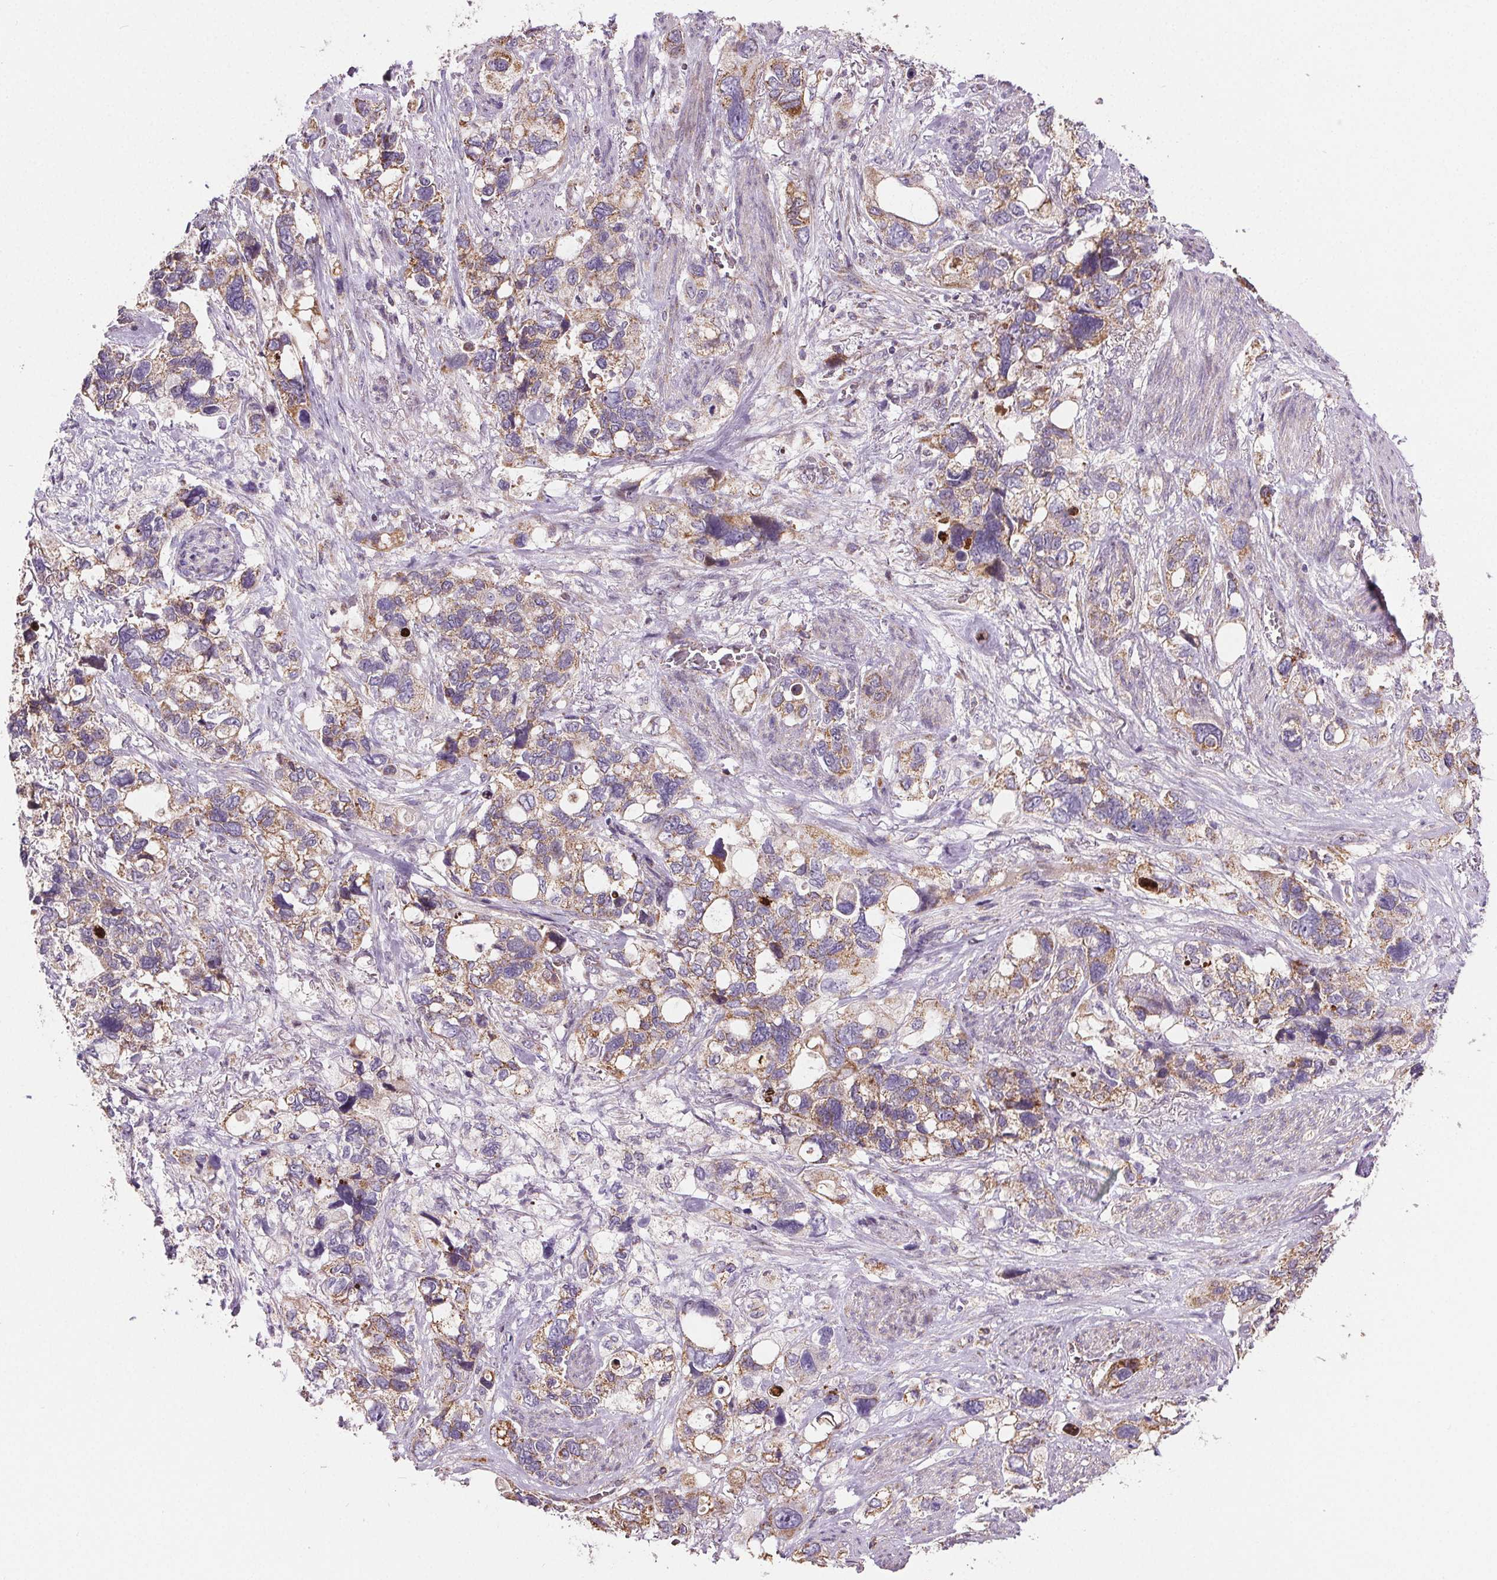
{"staining": {"intensity": "moderate", "quantity": ">75%", "location": "cytoplasmic/membranous"}, "tissue": "stomach cancer", "cell_type": "Tumor cells", "image_type": "cancer", "snomed": [{"axis": "morphology", "description": "Adenocarcinoma, NOS"}, {"axis": "topography", "description": "Stomach, upper"}], "caption": "Moderate cytoplasmic/membranous positivity for a protein is present in approximately >75% of tumor cells of stomach cancer using IHC.", "gene": "SUCLA2", "patient": {"sex": "female", "age": 81}}